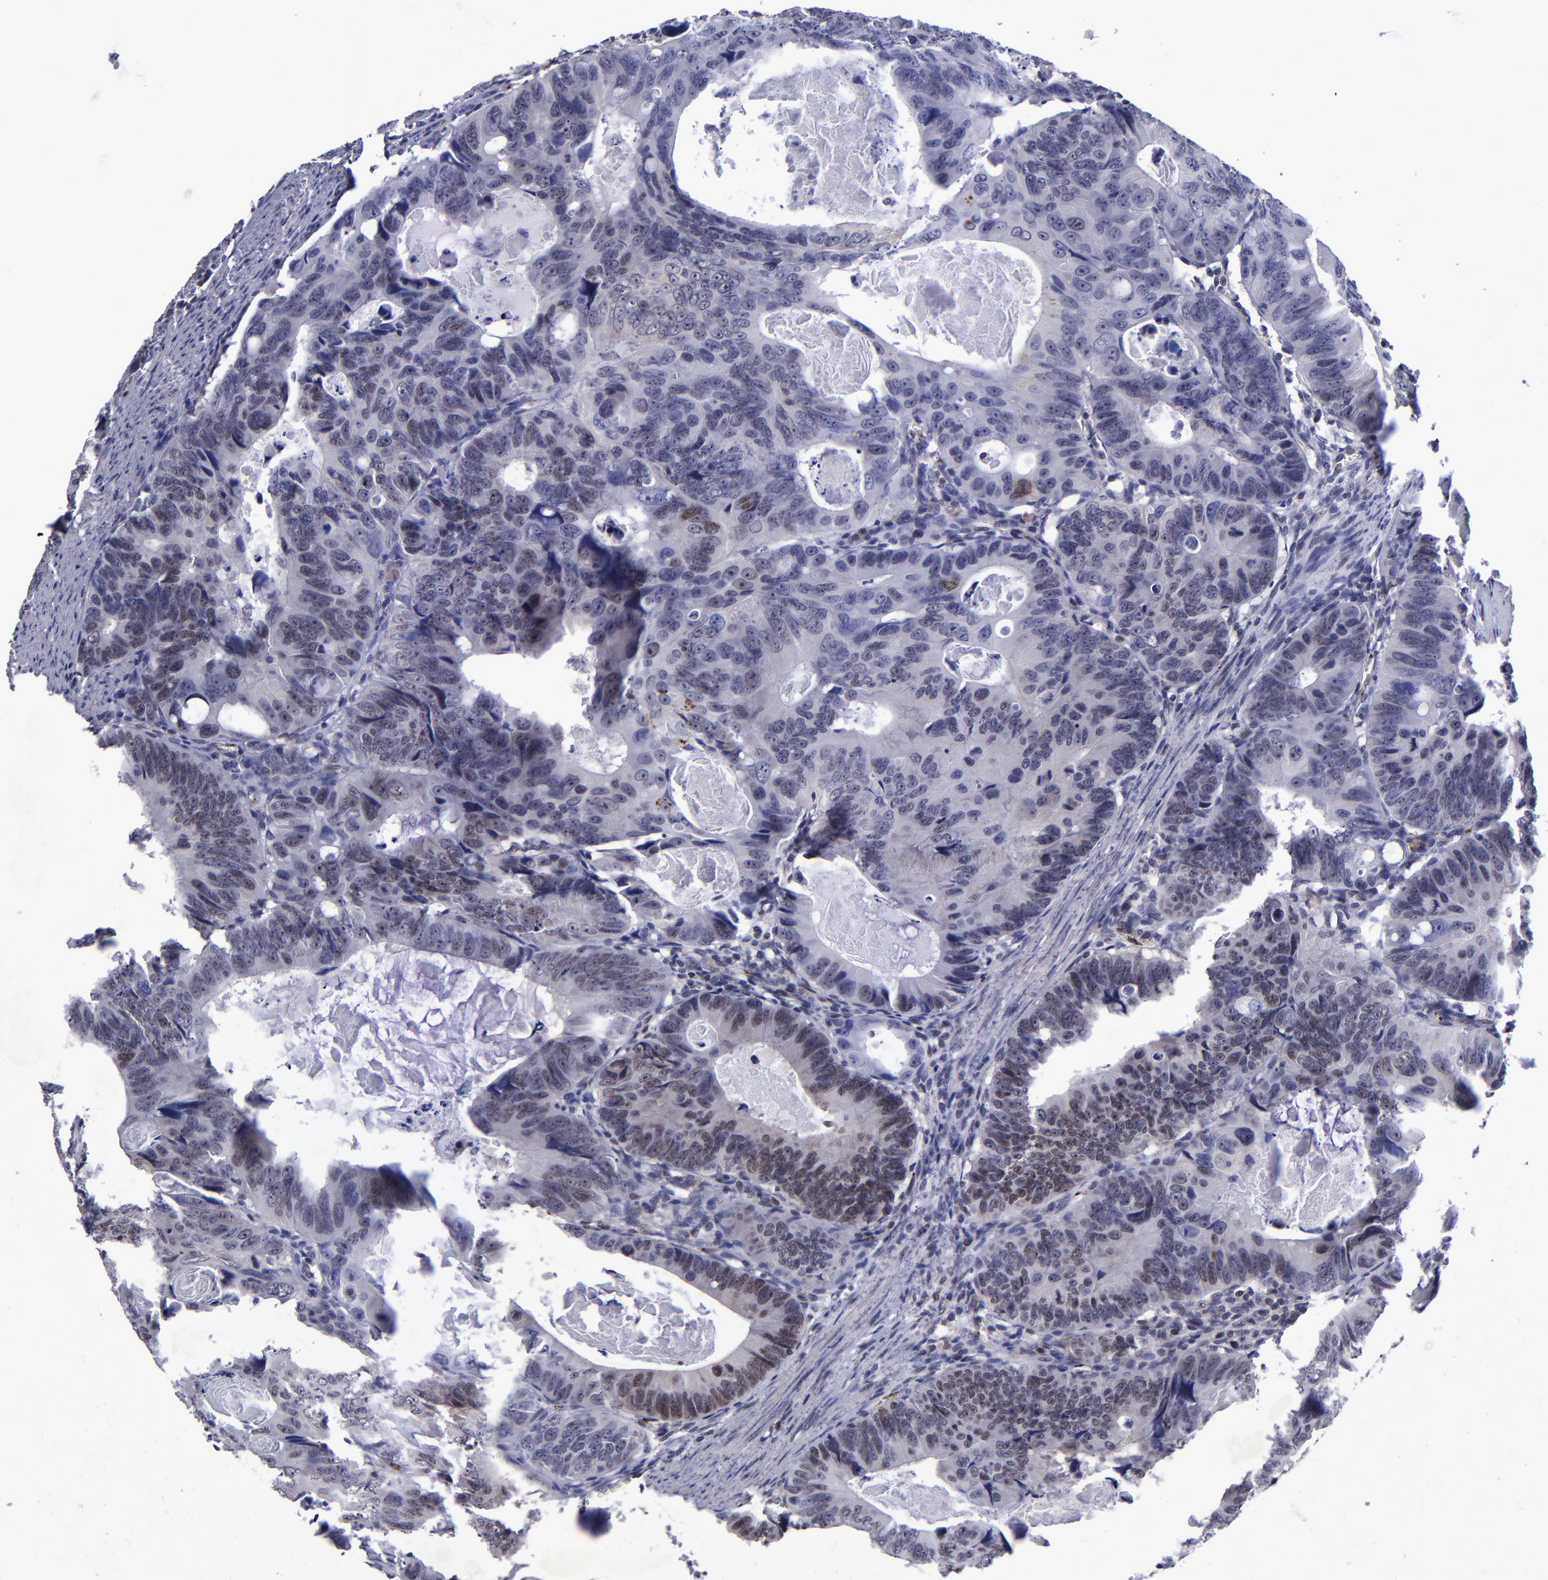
{"staining": {"intensity": "moderate", "quantity": ">75%", "location": "nuclear"}, "tissue": "colorectal cancer", "cell_type": "Tumor cells", "image_type": "cancer", "snomed": [{"axis": "morphology", "description": "Adenocarcinoma, NOS"}, {"axis": "topography", "description": "Colon"}], "caption": "Human colorectal cancer stained for a protein (brown) shows moderate nuclear positive expression in approximately >75% of tumor cells.", "gene": "MGMT", "patient": {"sex": "female", "age": 55}}